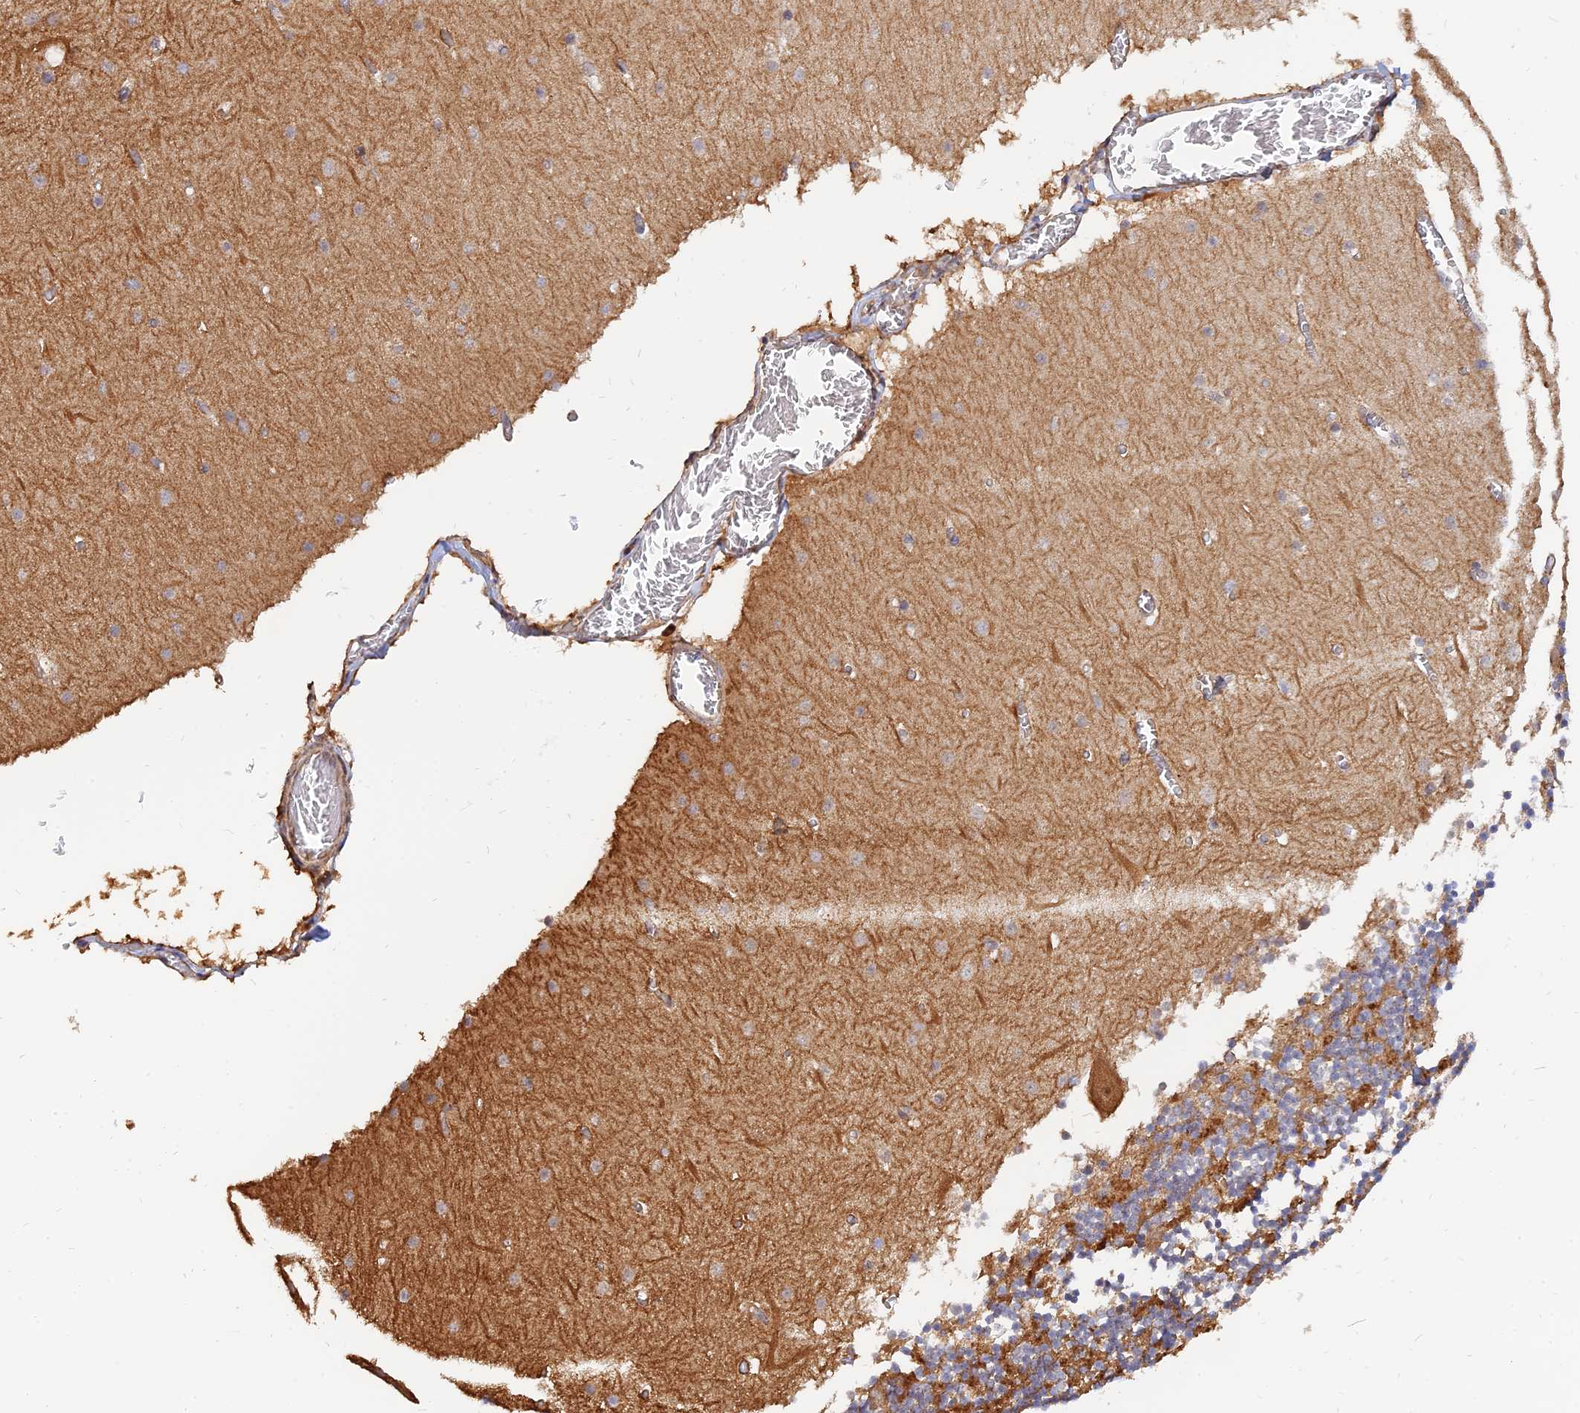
{"staining": {"intensity": "moderate", "quantity": "25%-75%", "location": "cytoplasmic/membranous"}, "tissue": "cerebellum", "cell_type": "Cells in granular layer", "image_type": "normal", "snomed": [{"axis": "morphology", "description": "Normal tissue, NOS"}, {"axis": "topography", "description": "Cerebellum"}], "caption": "Protein expression analysis of benign human cerebellum reveals moderate cytoplasmic/membranous positivity in approximately 25%-75% of cells in granular layer.", "gene": "WDR41", "patient": {"sex": "female", "age": 28}}